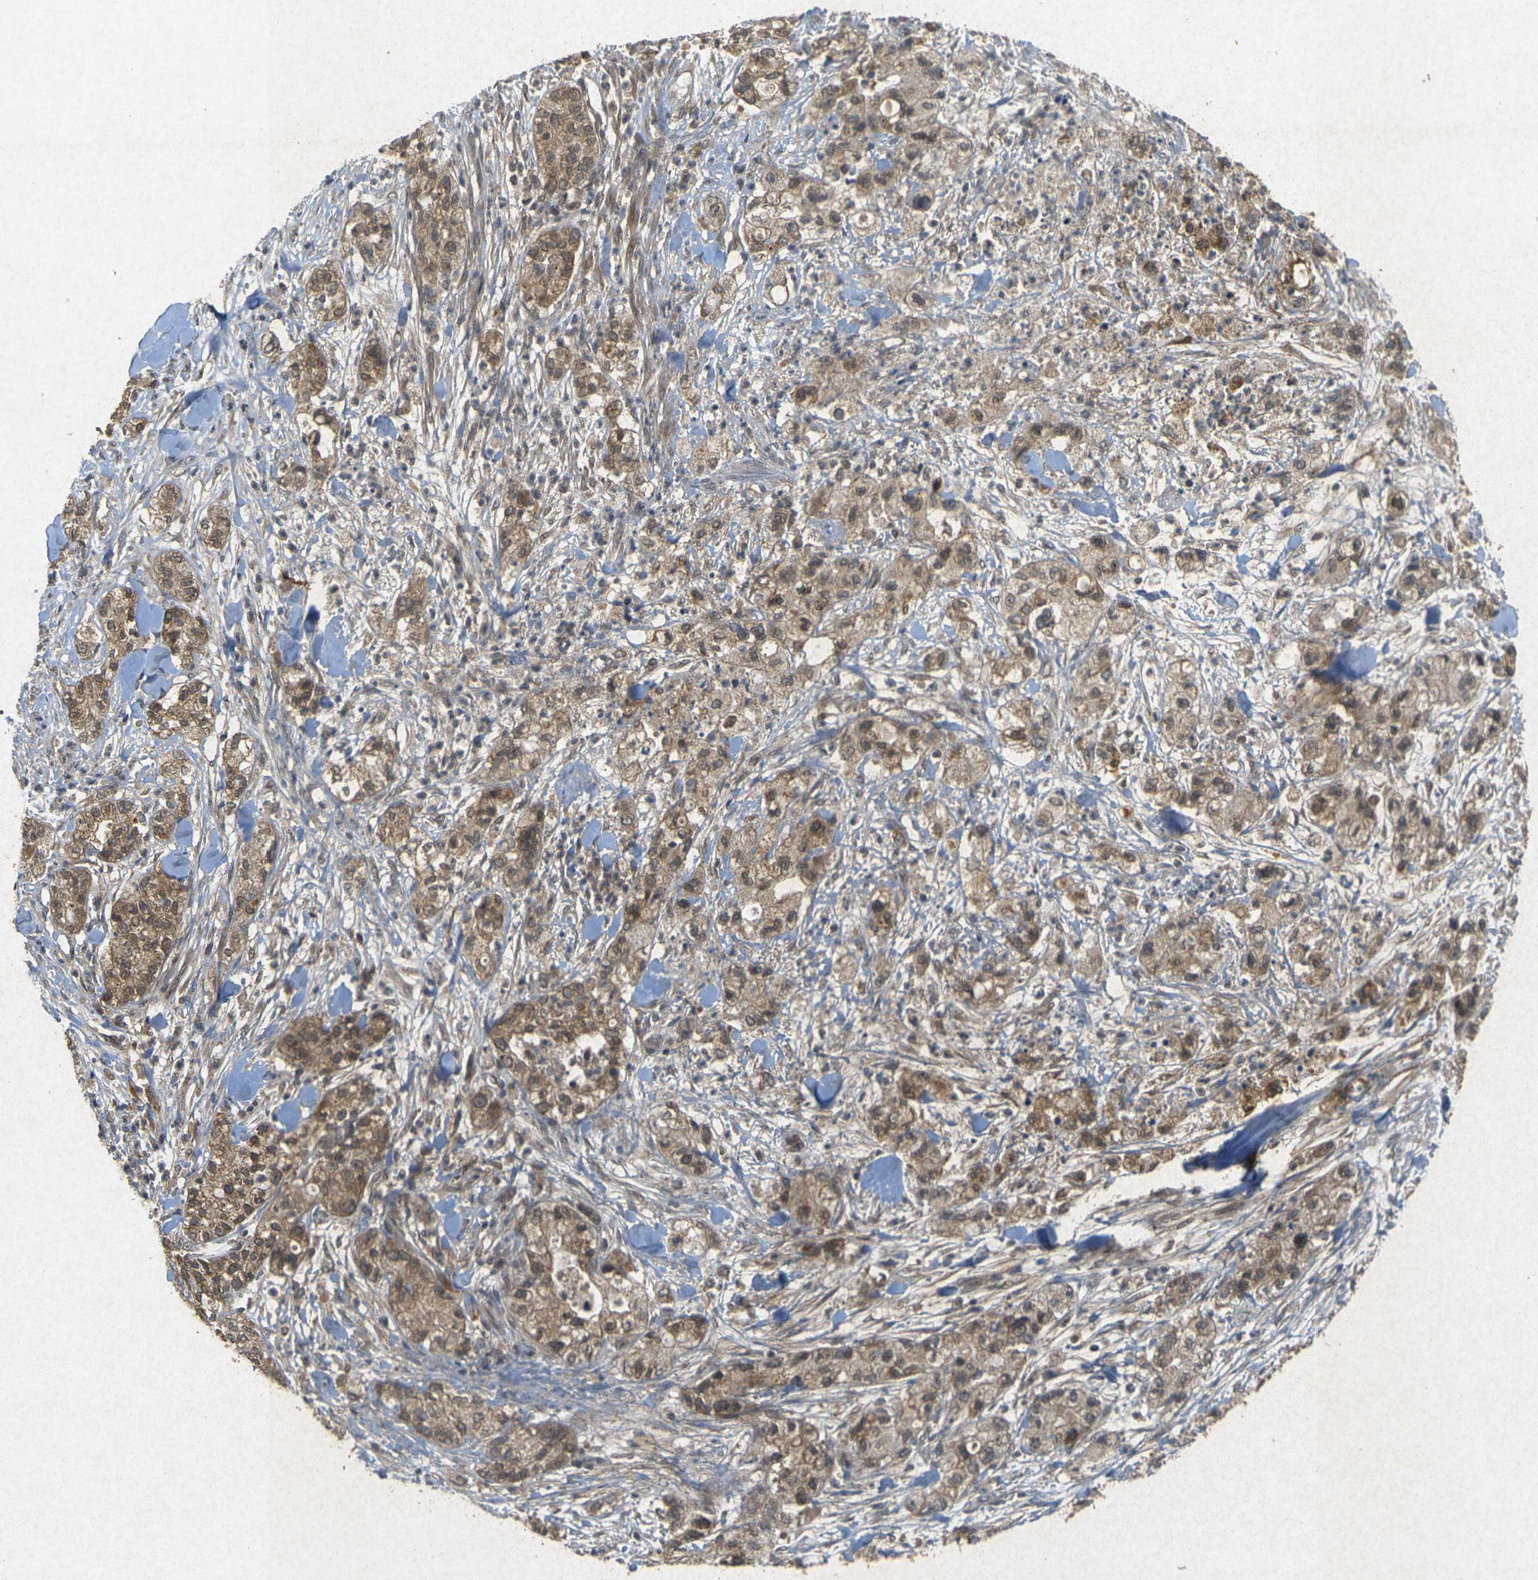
{"staining": {"intensity": "moderate", "quantity": ">75%", "location": "cytoplasmic/membranous"}, "tissue": "pancreatic cancer", "cell_type": "Tumor cells", "image_type": "cancer", "snomed": [{"axis": "morphology", "description": "Adenocarcinoma, NOS"}, {"axis": "topography", "description": "Pancreas"}], "caption": "This is an image of IHC staining of pancreatic cancer (adenocarcinoma), which shows moderate staining in the cytoplasmic/membranous of tumor cells.", "gene": "ERN1", "patient": {"sex": "female", "age": 78}}